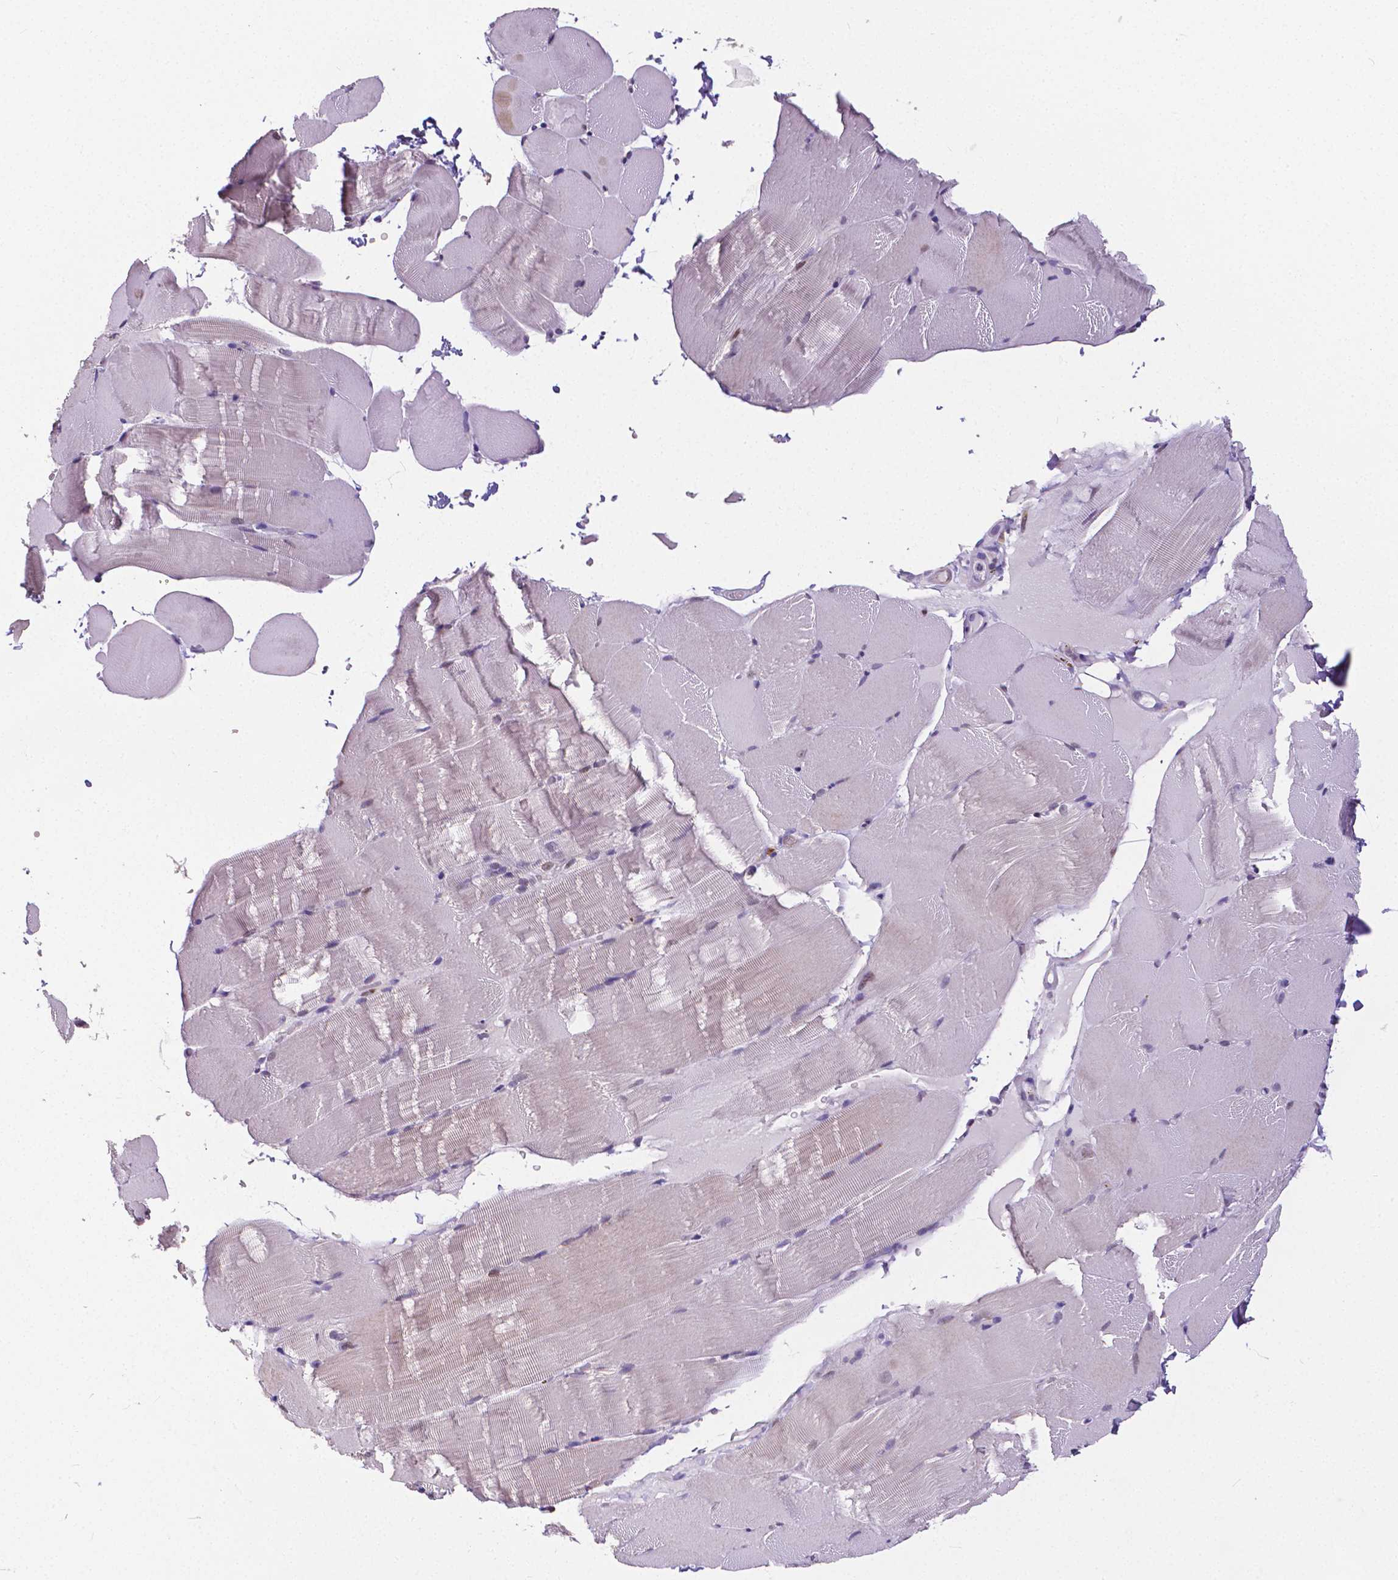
{"staining": {"intensity": "weak", "quantity": "<25%", "location": "cytoplasmic/membranous"}, "tissue": "skeletal muscle", "cell_type": "Myocytes", "image_type": "normal", "snomed": [{"axis": "morphology", "description": "Normal tissue, NOS"}, {"axis": "topography", "description": "Skeletal muscle"}], "caption": "This histopathology image is of benign skeletal muscle stained with IHC to label a protein in brown with the nuclei are counter-stained blue. There is no staining in myocytes.", "gene": "OCLN", "patient": {"sex": "female", "age": 37}}